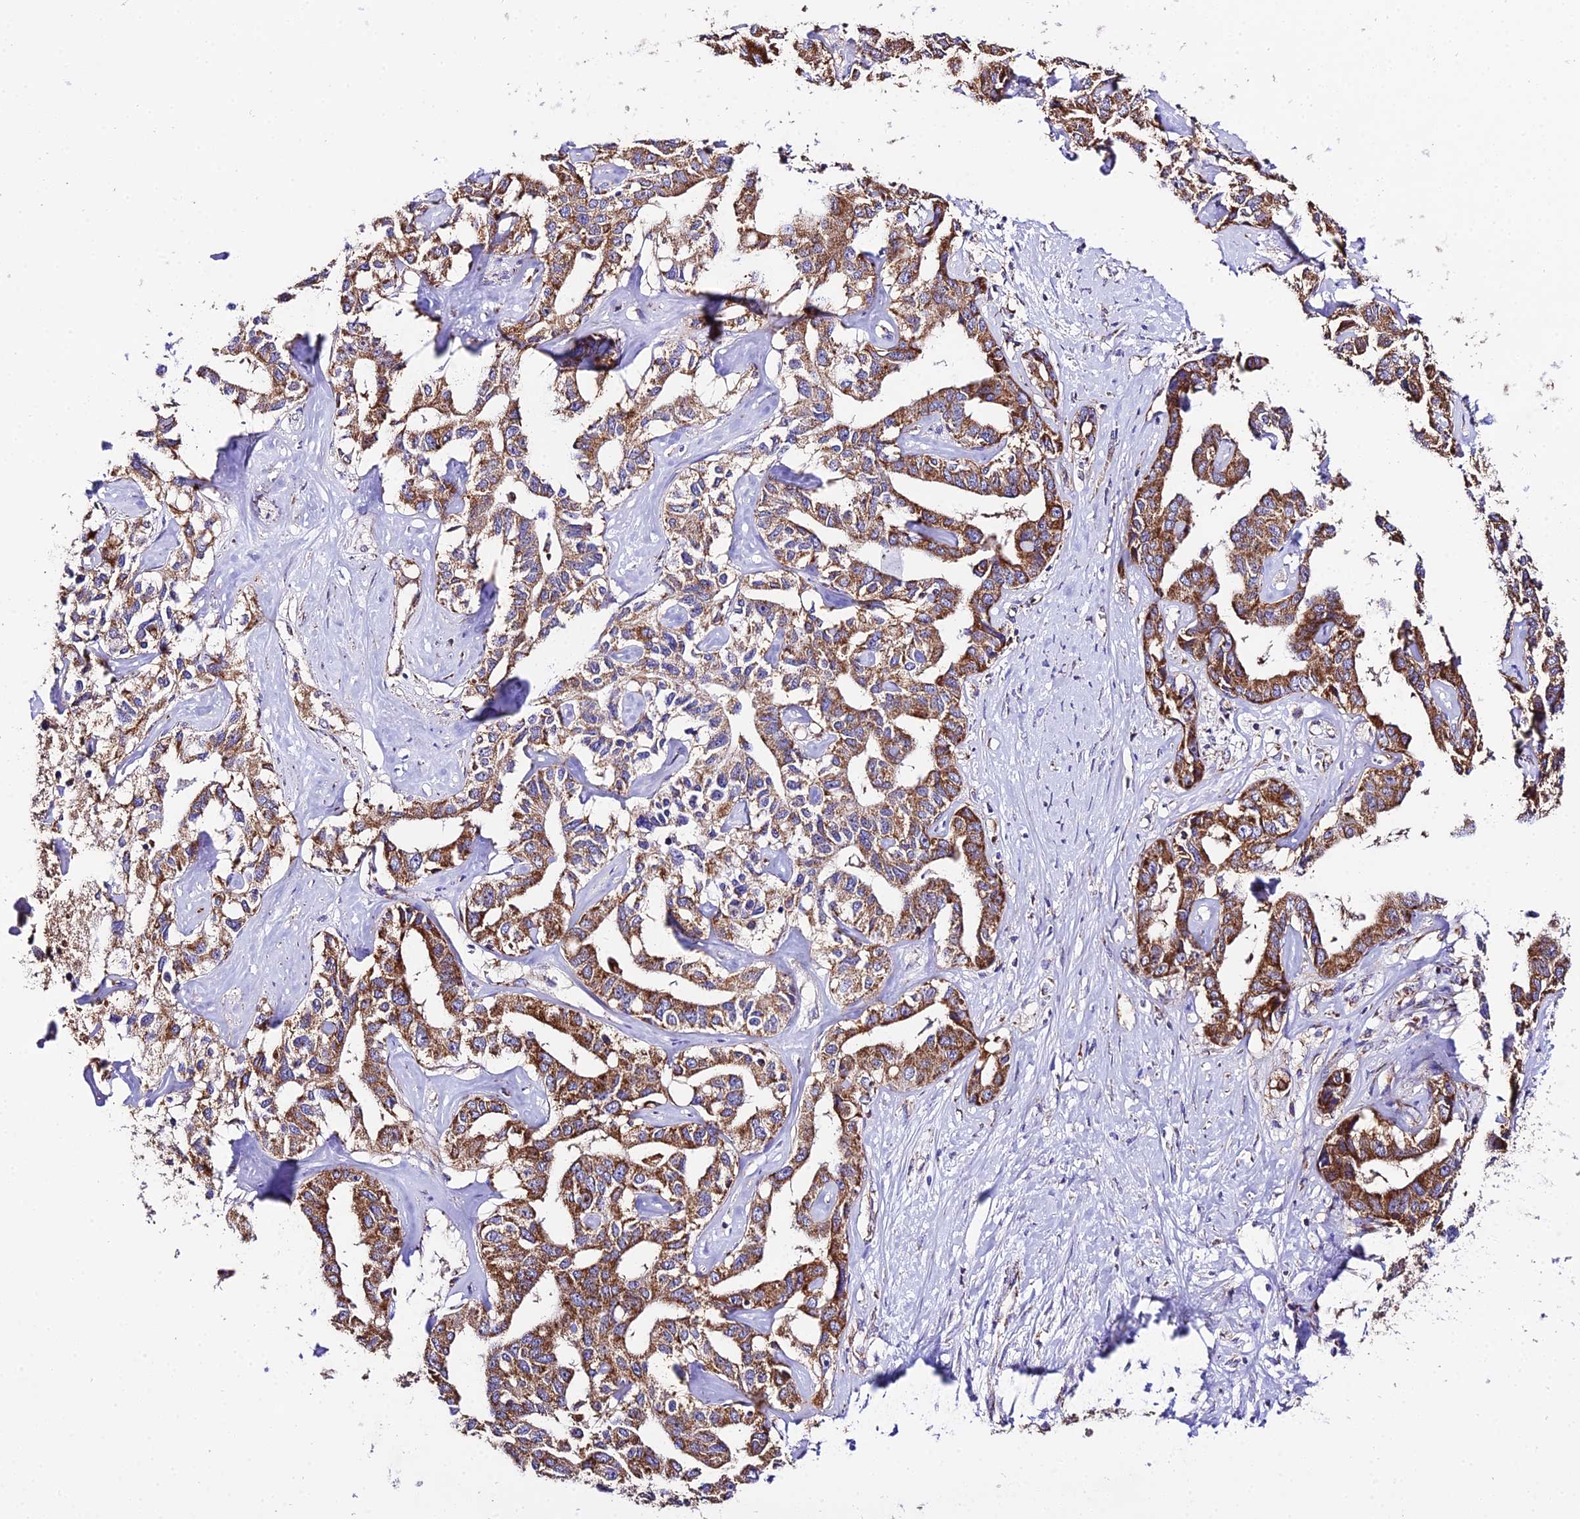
{"staining": {"intensity": "moderate", "quantity": ">75%", "location": "cytoplasmic/membranous"}, "tissue": "liver cancer", "cell_type": "Tumor cells", "image_type": "cancer", "snomed": [{"axis": "morphology", "description": "Cholangiocarcinoma"}, {"axis": "topography", "description": "Liver"}], "caption": "Immunohistochemistry (IHC) (DAB (3,3'-diaminobenzidine)) staining of liver cancer shows moderate cytoplasmic/membranous protein staining in about >75% of tumor cells.", "gene": "OCIAD1", "patient": {"sex": "male", "age": 59}}